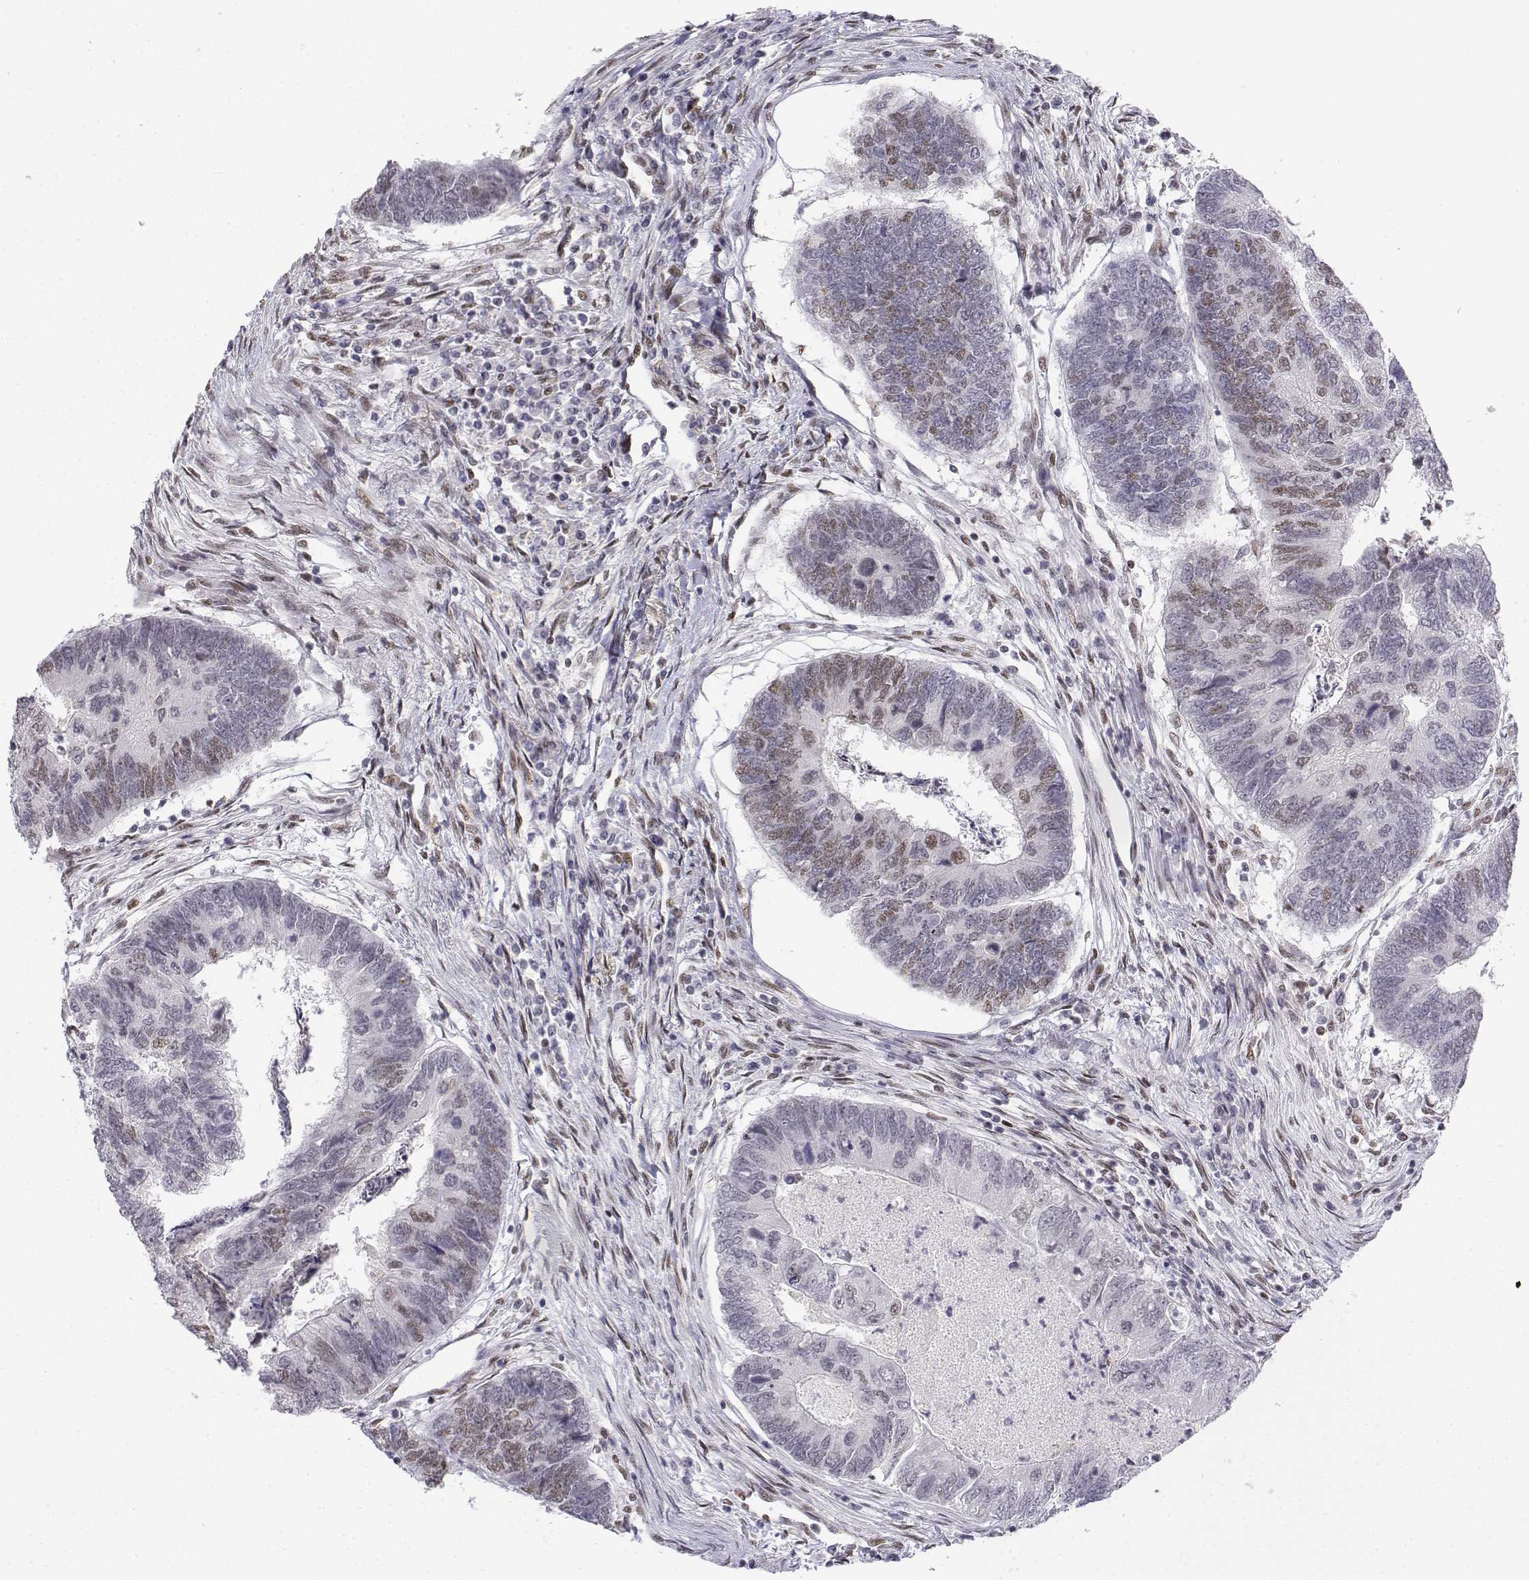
{"staining": {"intensity": "weak", "quantity": "<25%", "location": "nuclear"}, "tissue": "colorectal cancer", "cell_type": "Tumor cells", "image_type": "cancer", "snomed": [{"axis": "morphology", "description": "Adenocarcinoma, NOS"}, {"axis": "topography", "description": "Colon"}], "caption": "This histopathology image is of colorectal cancer (adenocarcinoma) stained with immunohistochemistry to label a protein in brown with the nuclei are counter-stained blue. There is no positivity in tumor cells.", "gene": "SETD1A", "patient": {"sex": "female", "age": 67}}